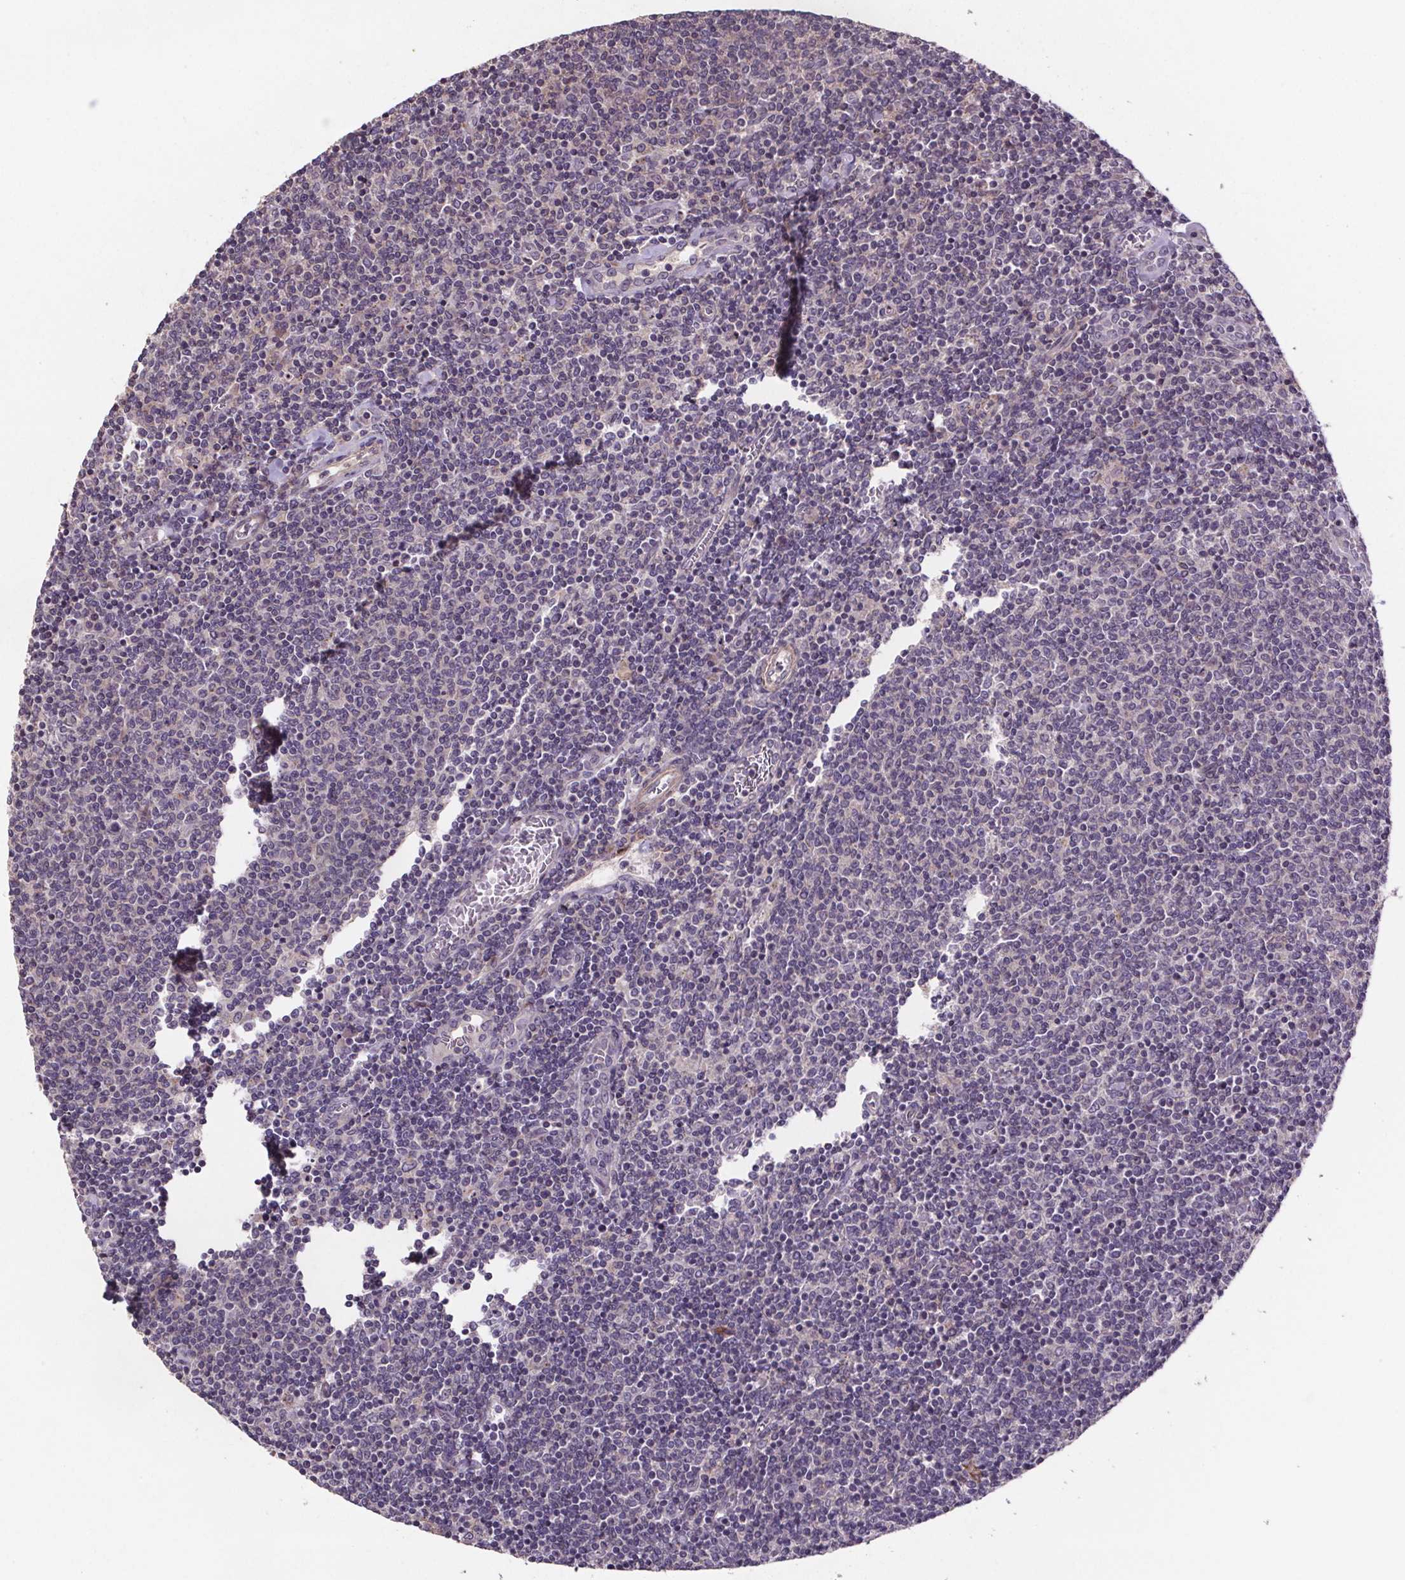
{"staining": {"intensity": "negative", "quantity": "none", "location": "none"}, "tissue": "lymphoma", "cell_type": "Tumor cells", "image_type": "cancer", "snomed": [{"axis": "morphology", "description": "Malignant lymphoma, non-Hodgkin's type, Low grade"}, {"axis": "topography", "description": "Lymph node"}], "caption": "Immunohistochemistry histopathology image of human low-grade malignant lymphoma, non-Hodgkin's type stained for a protein (brown), which shows no expression in tumor cells. (Brightfield microscopy of DAB (3,3'-diaminobenzidine) immunohistochemistry (IHC) at high magnification).", "gene": "CLN3", "patient": {"sex": "male", "age": 52}}